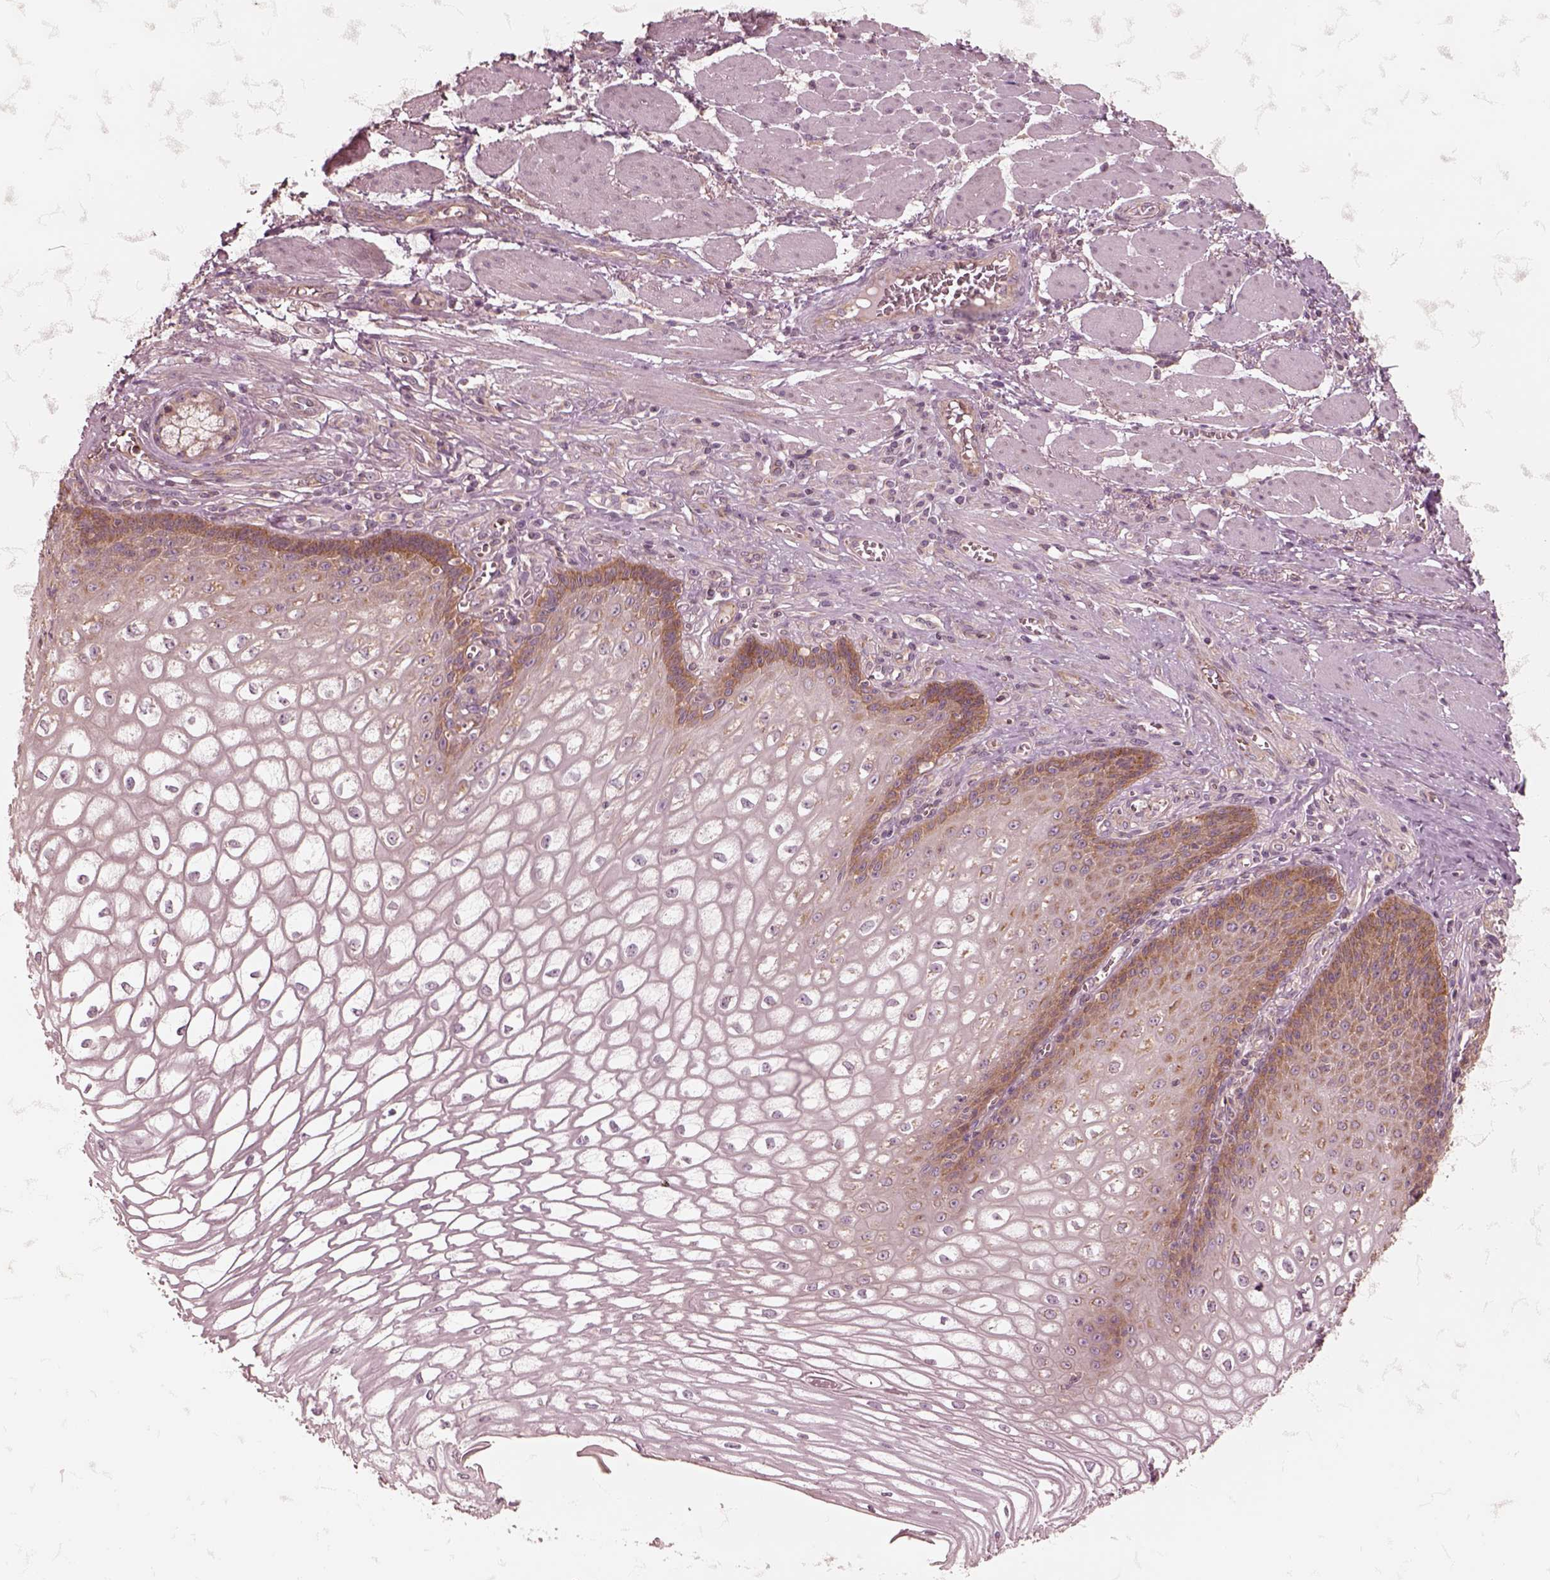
{"staining": {"intensity": "moderate", "quantity": "<25%", "location": "cytoplasmic/membranous"}, "tissue": "esophagus", "cell_type": "Squamous epithelial cells", "image_type": "normal", "snomed": [{"axis": "morphology", "description": "Normal tissue, NOS"}, {"axis": "topography", "description": "Esophagus"}], "caption": "Esophagus stained with a brown dye displays moderate cytoplasmic/membranous positive expression in approximately <25% of squamous epithelial cells.", "gene": "CNOT2", "patient": {"sex": "male", "age": 58}}